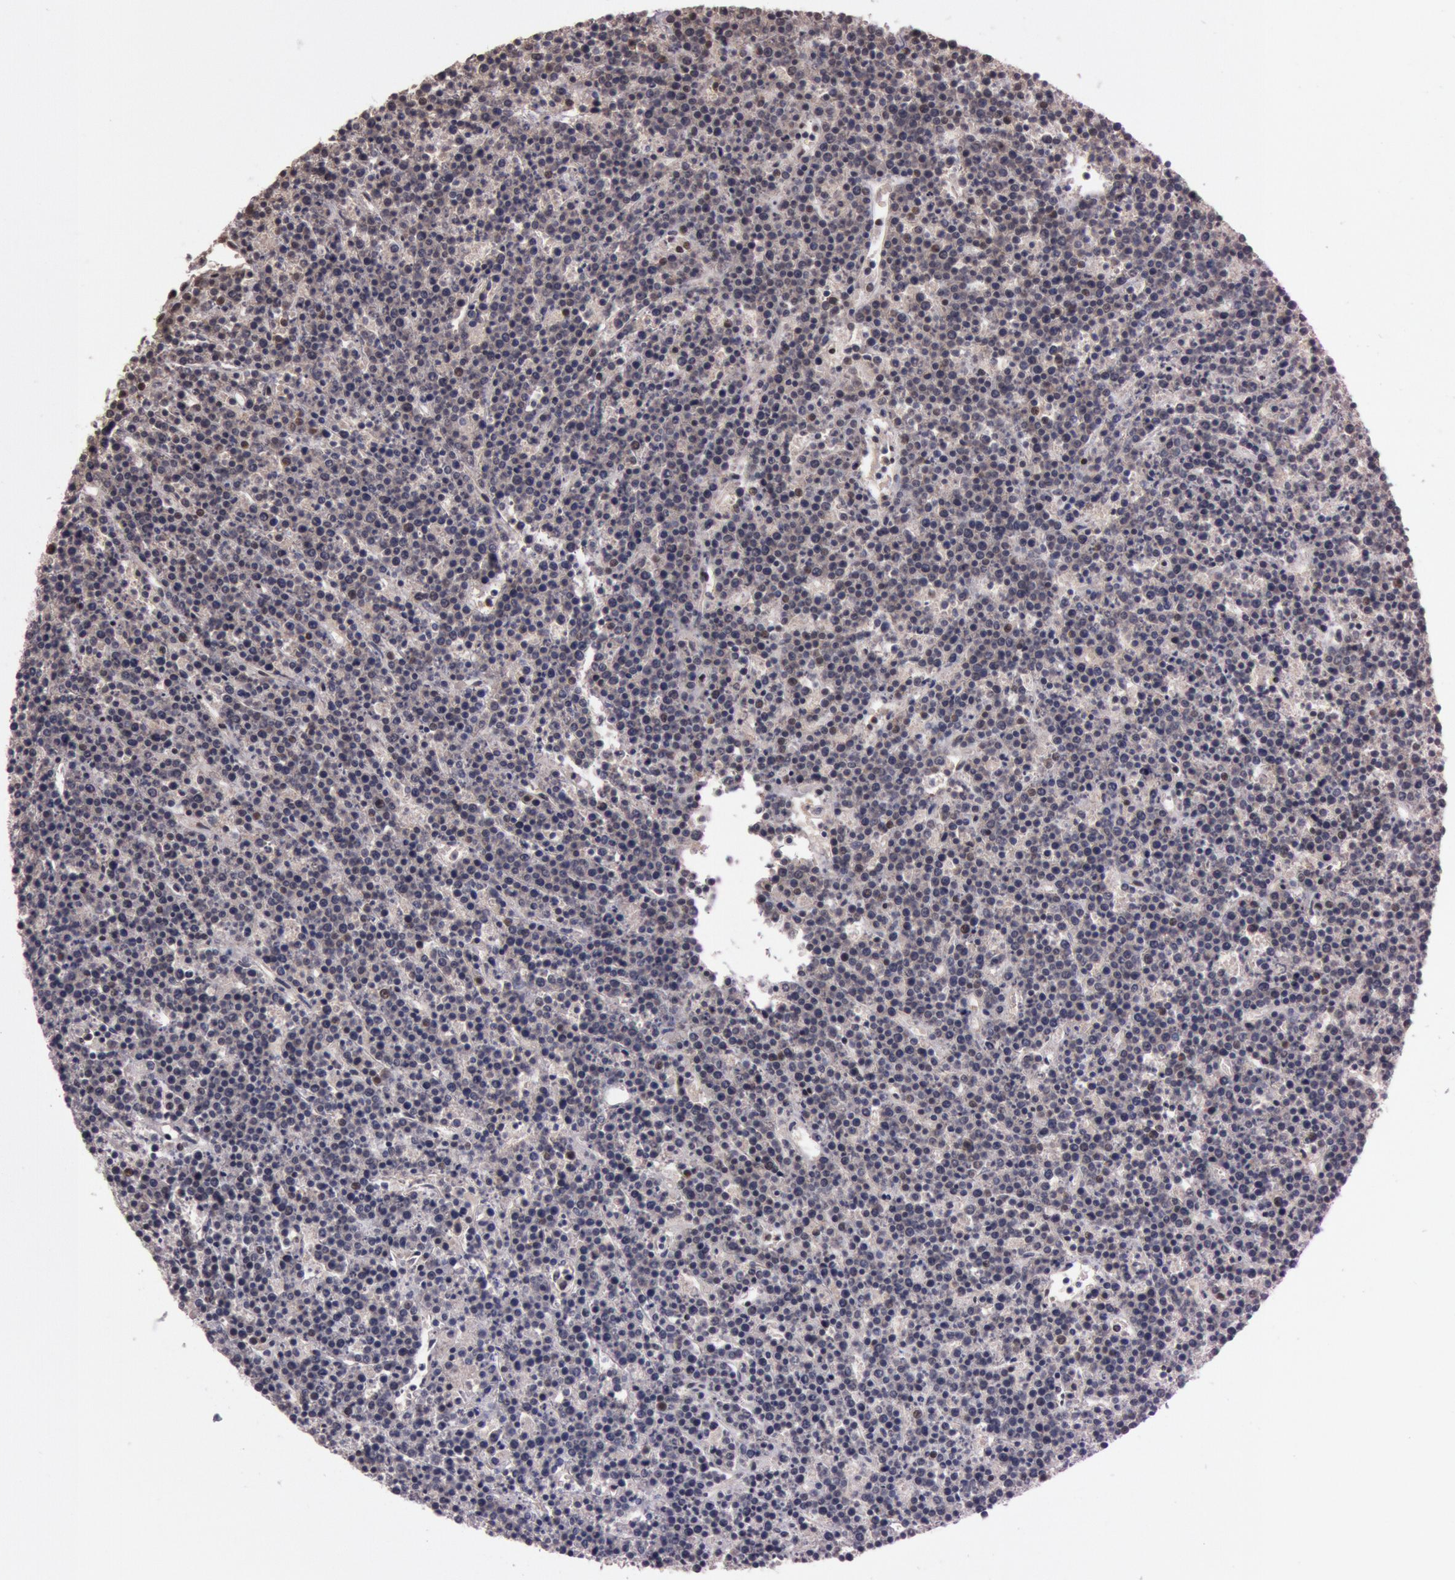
{"staining": {"intensity": "moderate", "quantity": ">75%", "location": "nuclear"}, "tissue": "lymphoma", "cell_type": "Tumor cells", "image_type": "cancer", "snomed": [{"axis": "morphology", "description": "Malignant lymphoma, non-Hodgkin's type, High grade"}, {"axis": "topography", "description": "Ovary"}], "caption": "Brown immunohistochemical staining in human malignant lymphoma, non-Hodgkin's type (high-grade) displays moderate nuclear expression in approximately >75% of tumor cells.", "gene": "TASL", "patient": {"sex": "female", "age": 56}}